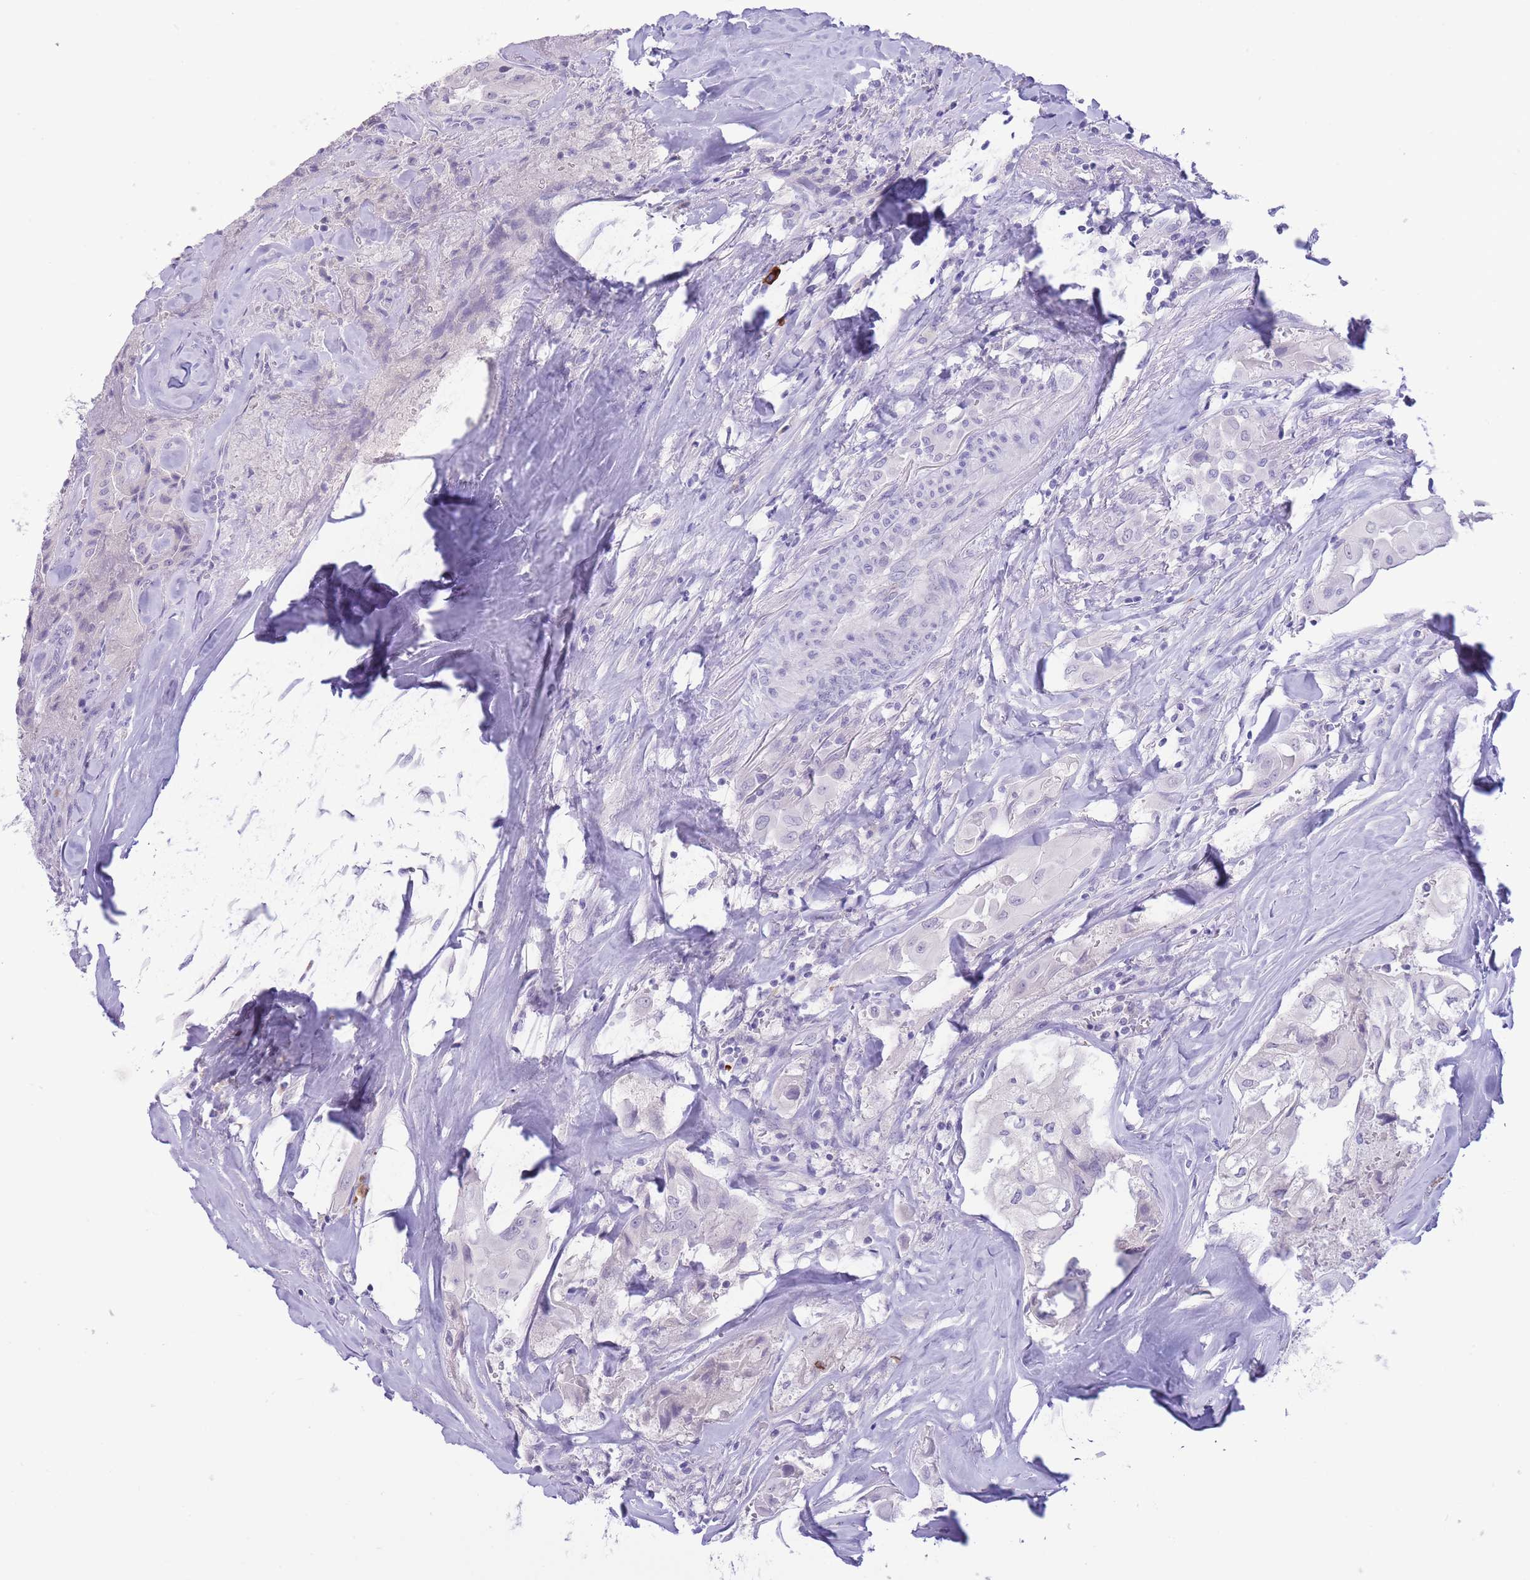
{"staining": {"intensity": "negative", "quantity": "none", "location": "none"}, "tissue": "thyroid cancer", "cell_type": "Tumor cells", "image_type": "cancer", "snomed": [{"axis": "morphology", "description": "Normal tissue, NOS"}, {"axis": "morphology", "description": "Papillary adenocarcinoma, NOS"}, {"axis": "topography", "description": "Thyroid gland"}], "caption": "DAB immunohistochemical staining of thyroid cancer (papillary adenocarcinoma) reveals no significant staining in tumor cells.", "gene": "ASAP3", "patient": {"sex": "female", "age": 59}}